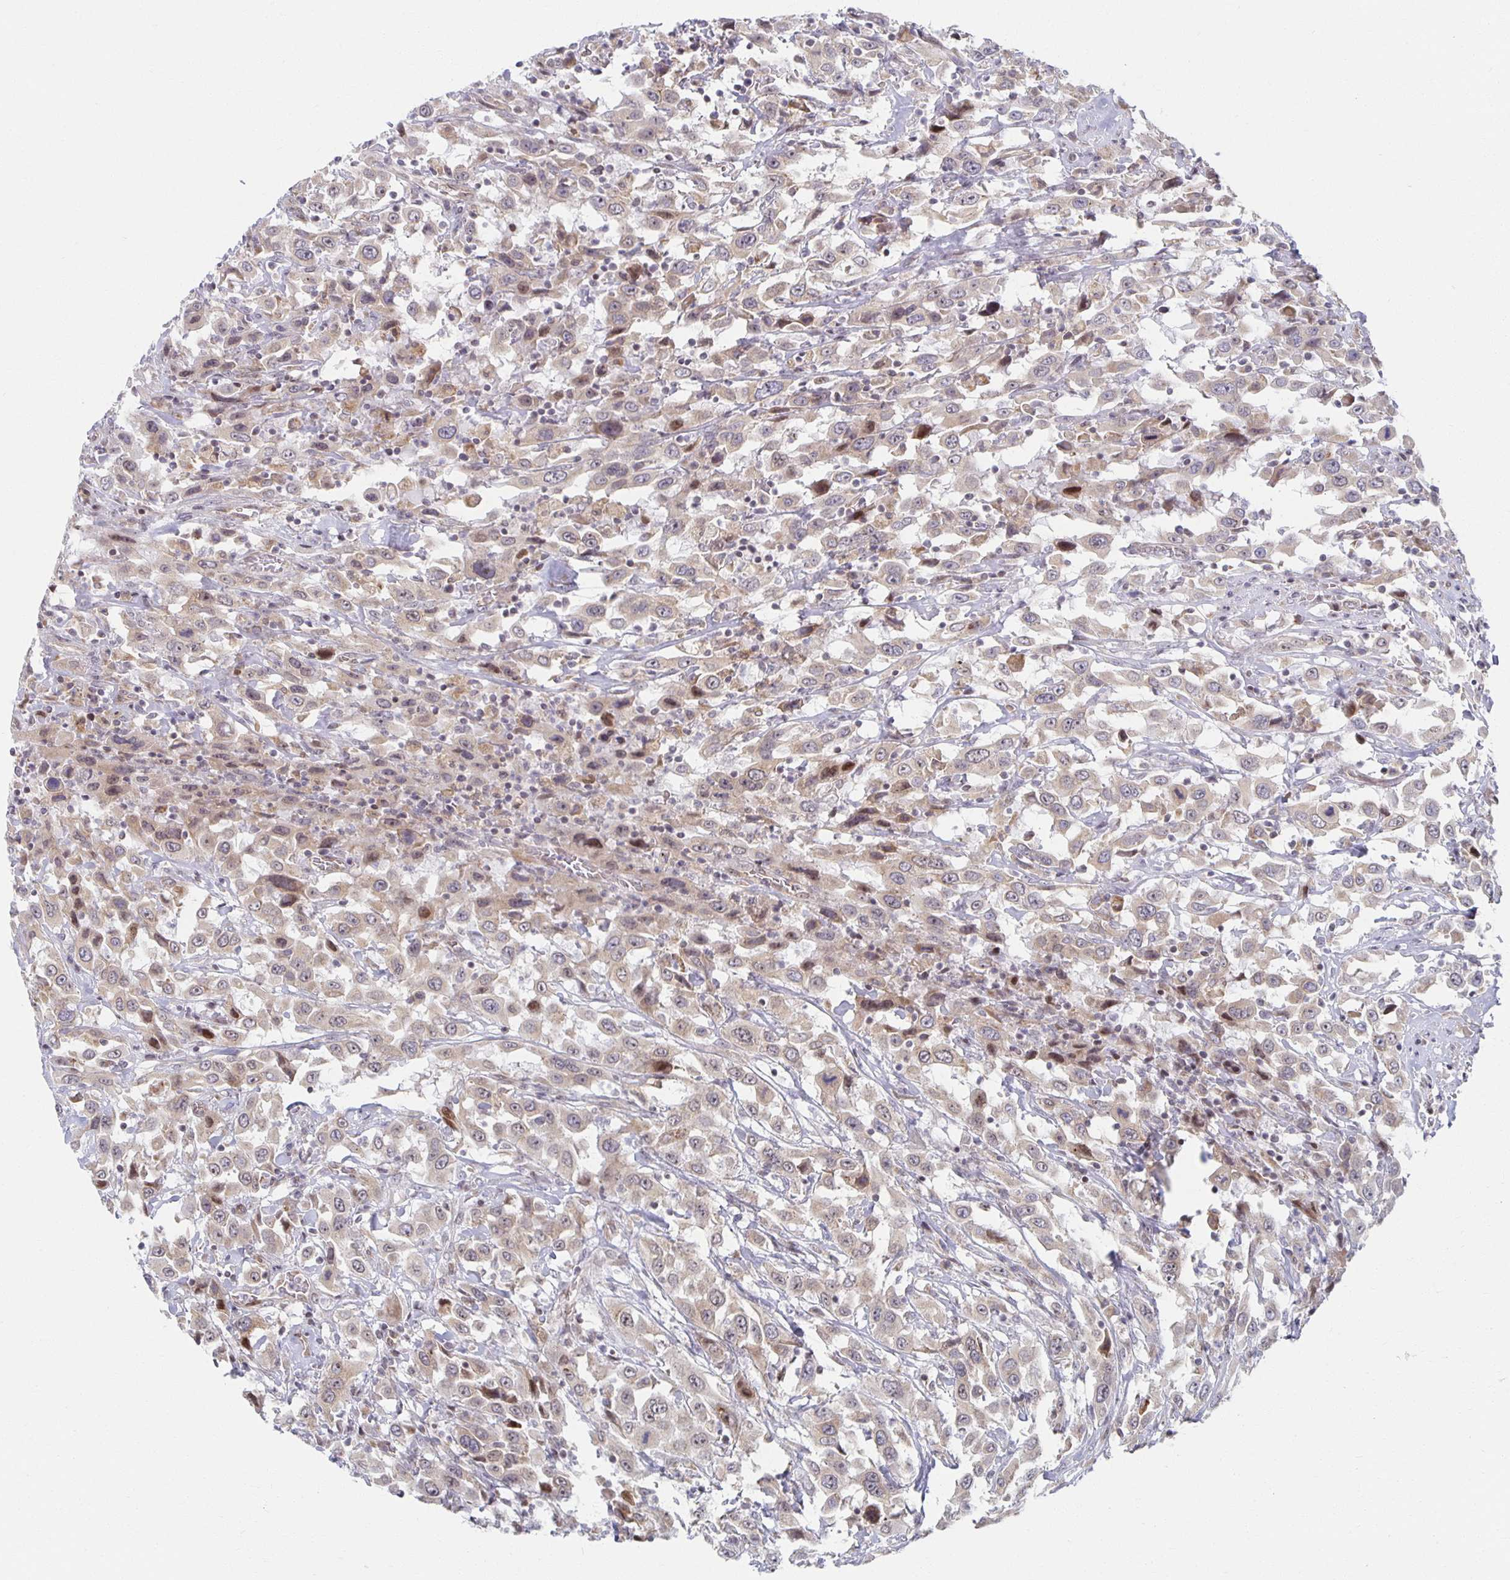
{"staining": {"intensity": "weak", "quantity": ">75%", "location": "cytoplasmic/membranous,nuclear"}, "tissue": "urothelial cancer", "cell_type": "Tumor cells", "image_type": "cancer", "snomed": [{"axis": "morphology", "description": "Urothelial carcinoma, High grade"}, {"axis": "topography", "description": "Urinary bladder"}], "caption": "Urothelial cancer stained with a protein marker demonstrates weak staining in tumor cells.", "gene": "HCFC1R1", "patient": {"sex": "male", "age": 61}}